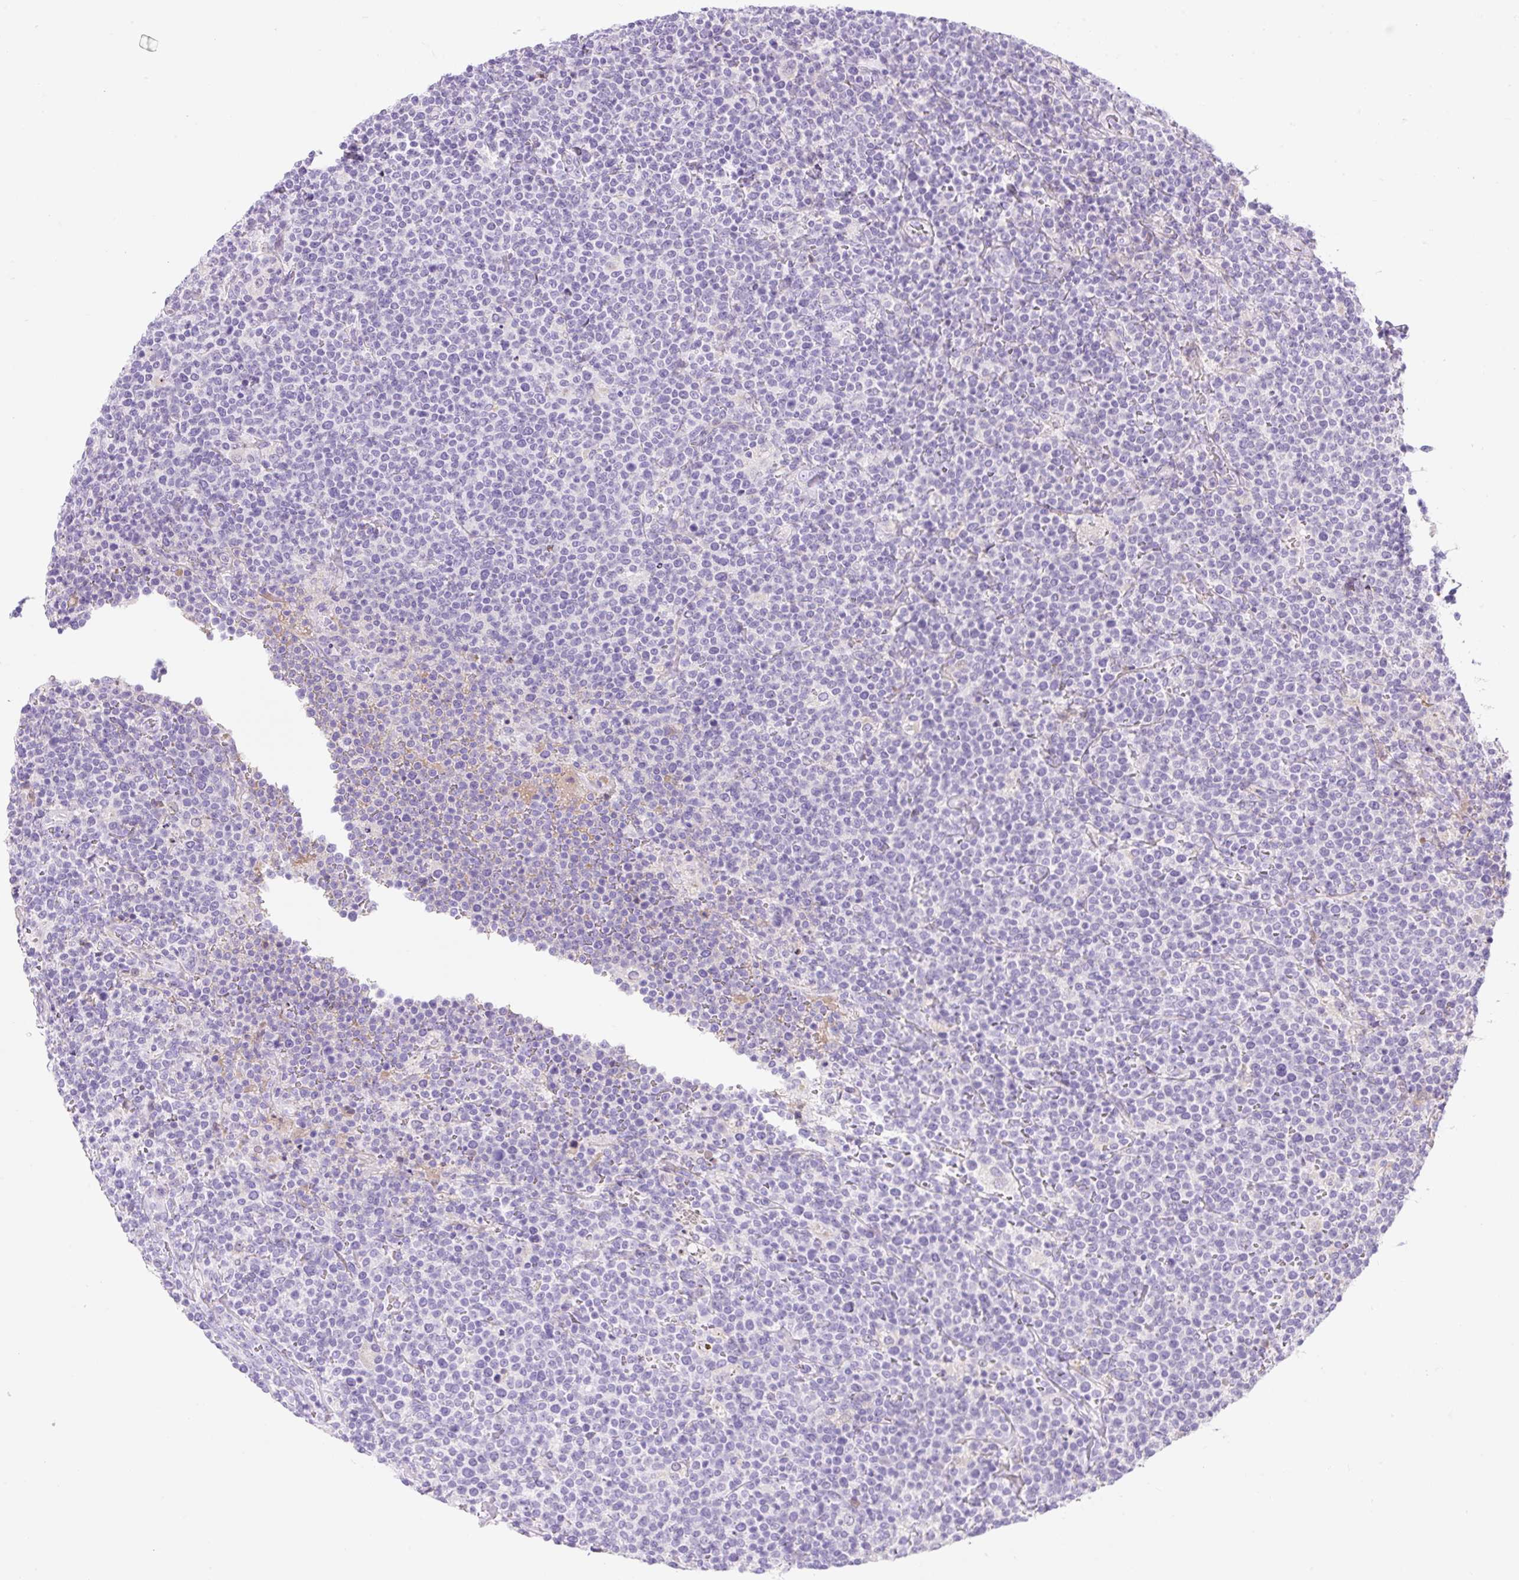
{"staining": {"intensity": "negative", "quantity": "none", "location": "none"}, "tissue": "lymphoma", "cell_type": "Tumor cells", "image_type": "cancer", "snomed": [{"axis": "morphology", "description": "Malignant lymphoma, non-Hodgkin's type, High grade"}, {"axis": "topography", "description": "Lymph node"}], "caption": "DAB immunohistochemical staining of human high-grade malignant lymphoma, non-Hodgkin's type demonstrates no significant expression in tumor cells. (Stains: DAB IHC with hematoxylin counter stain, Microscopy: brightfield microscopy at high magnification).", "gene": "ZNF121", "patient": {"sex": "male", "age": 61}}